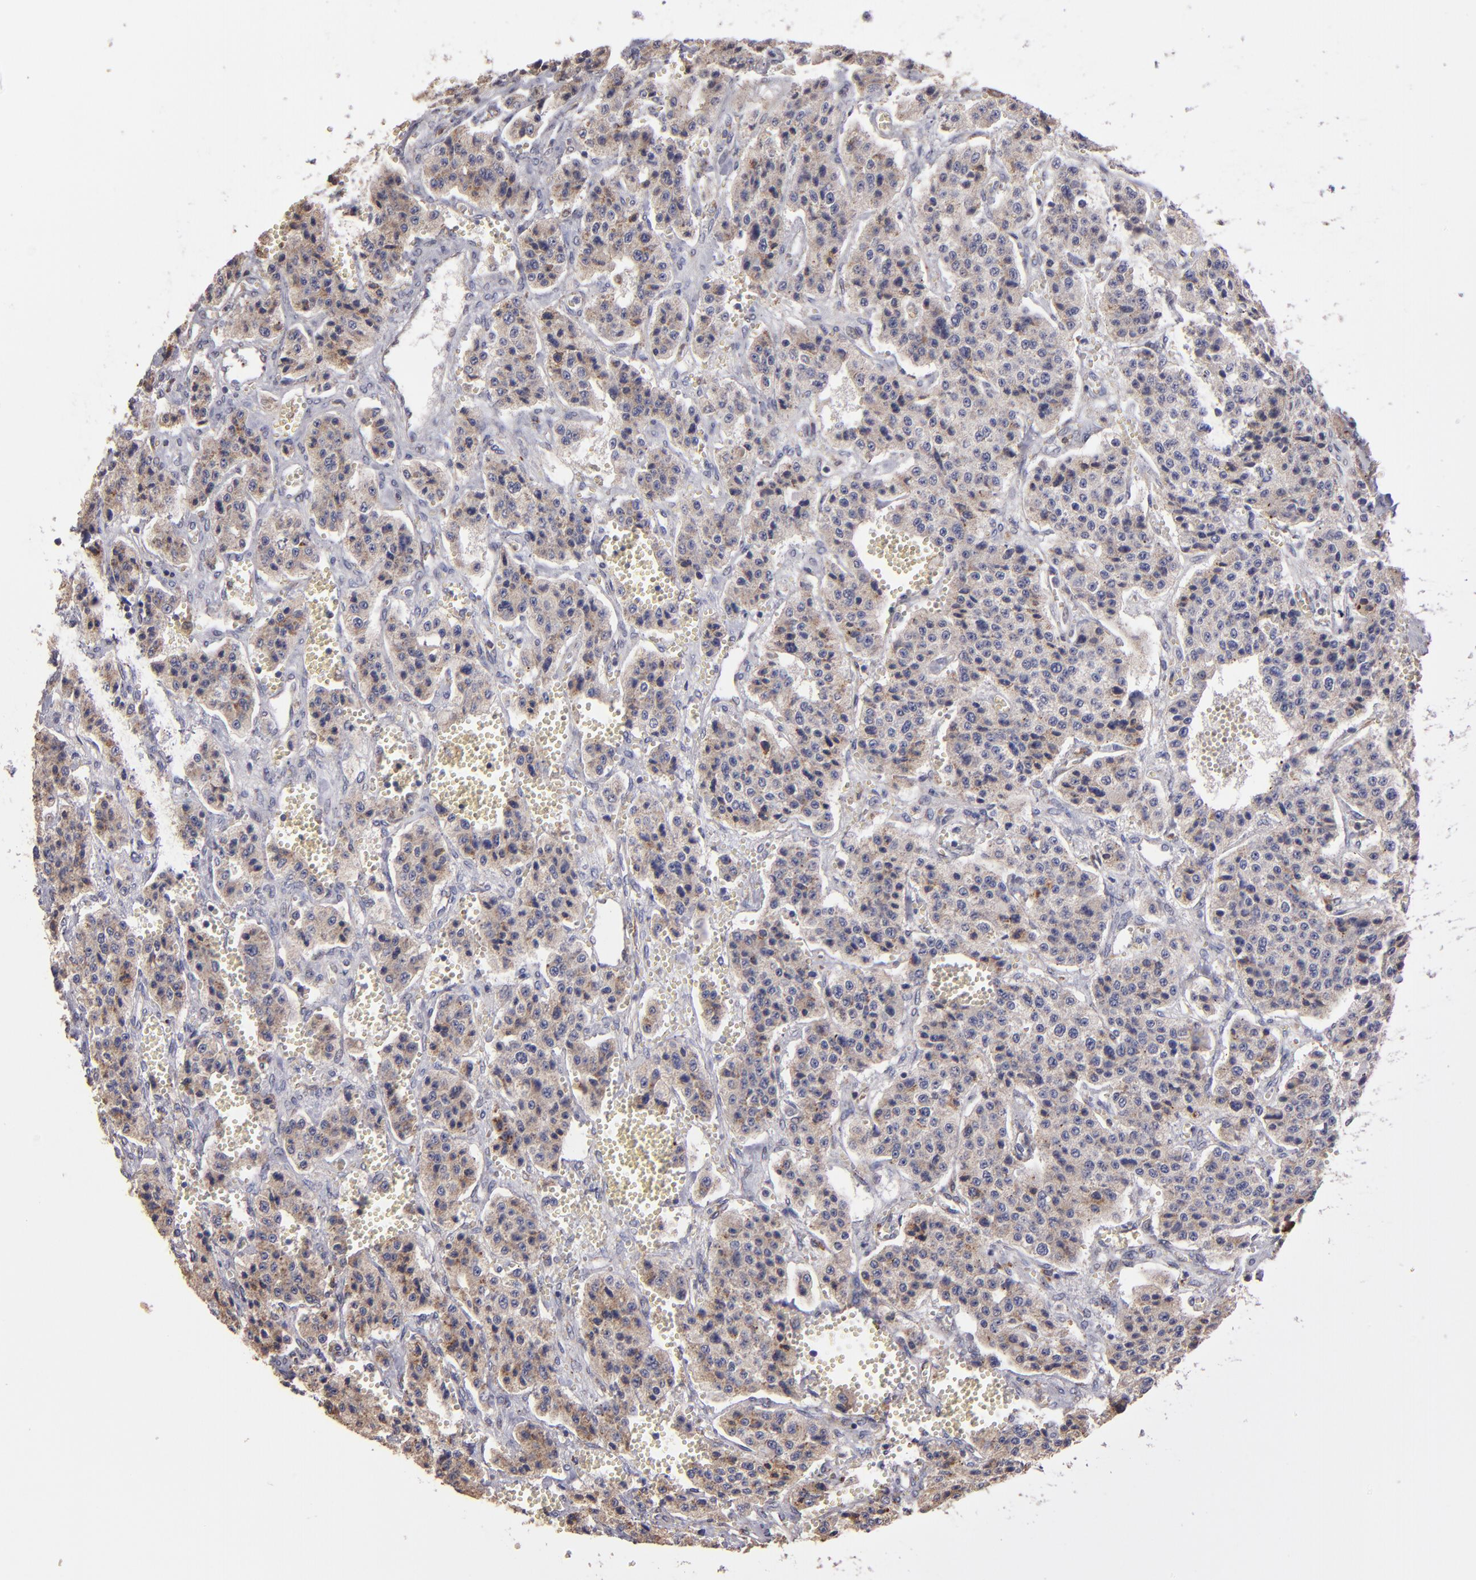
{"staining": {"intensity": "weak", "quantity": ">75%", "location": "cytoplasmic/membranous"}, "tissue": "carcinoid", "cell_type": "Tumor cells", "image_type": "cancer", "snomed": [{"axis": "morphology", "description": "Carcinoid, malignant, NOS"}, {"axis": "topography", "description": "Small intestine"}], "caption": "This histopathology image demonstrates malignant carcinoid stained with immunohistochemistry (IHC) to label a protein in brown. The cytoplasmic/membranous of tumor cells show weak positivity for the protein. Nuclei are counter-stained blue.", "gene": "IFIH1", "patient": {"sex": "male", "age": 52}}